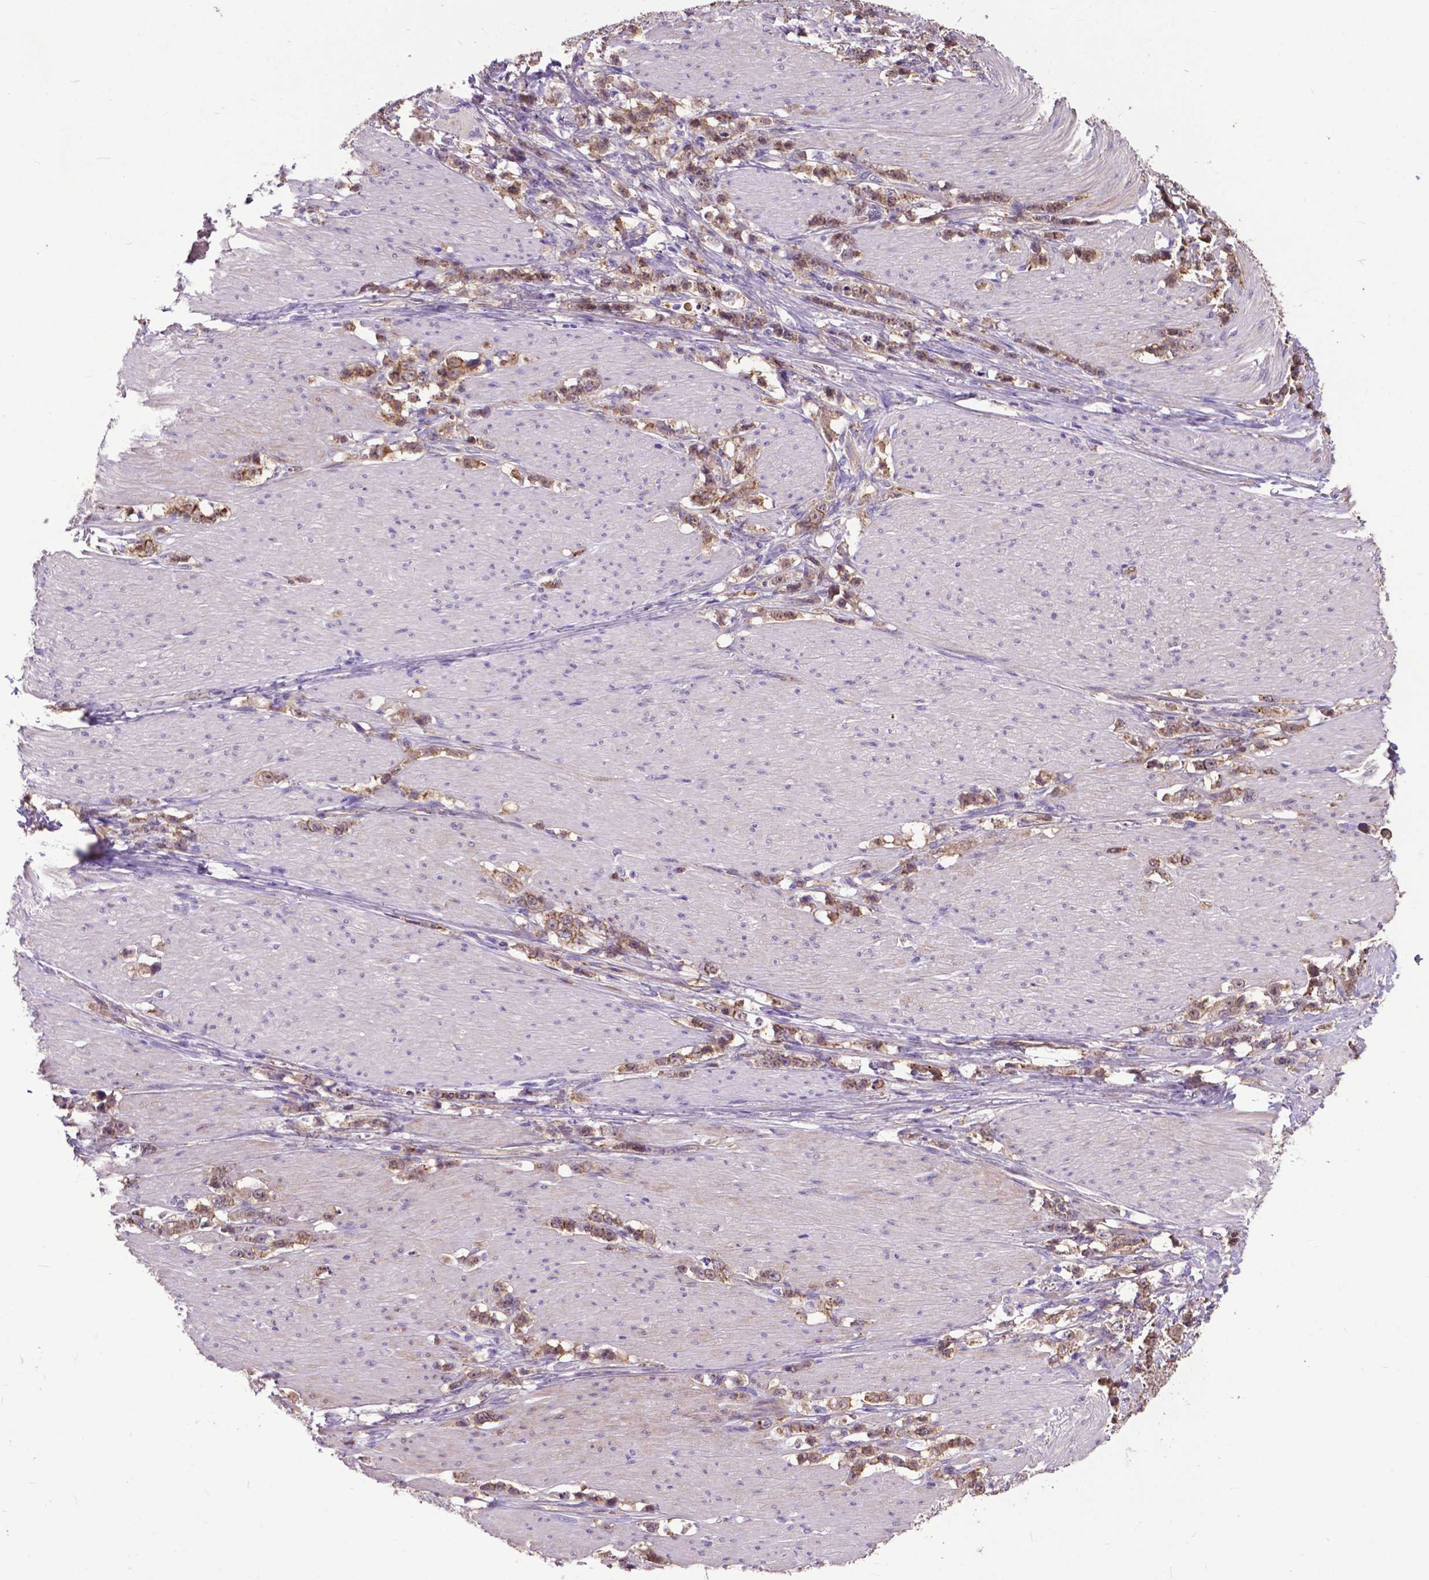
{"staining": {"intensity": "weak", "quantity": ">75%", "location": "cytoplasmic/membranous,nuclear"}, "tissue": "stomach cancer", "cell_type": "Tumor cells", "image_type": "cancer", "snomed": [{"axis": "morphology", "description": "Adenocarcinoma, NOS"}, {"axis": "topography", "description": "Stomach, lower"}], "caption": "Immunohistochemical staining of stomach adenocarcinoma displays low levels of weak cytoplasmic/membranous and nuclear protein staining in approximately >75% of tumor cells.", "gene": "PDLIM1", "patient": {"sex": "male", "age": 88}}